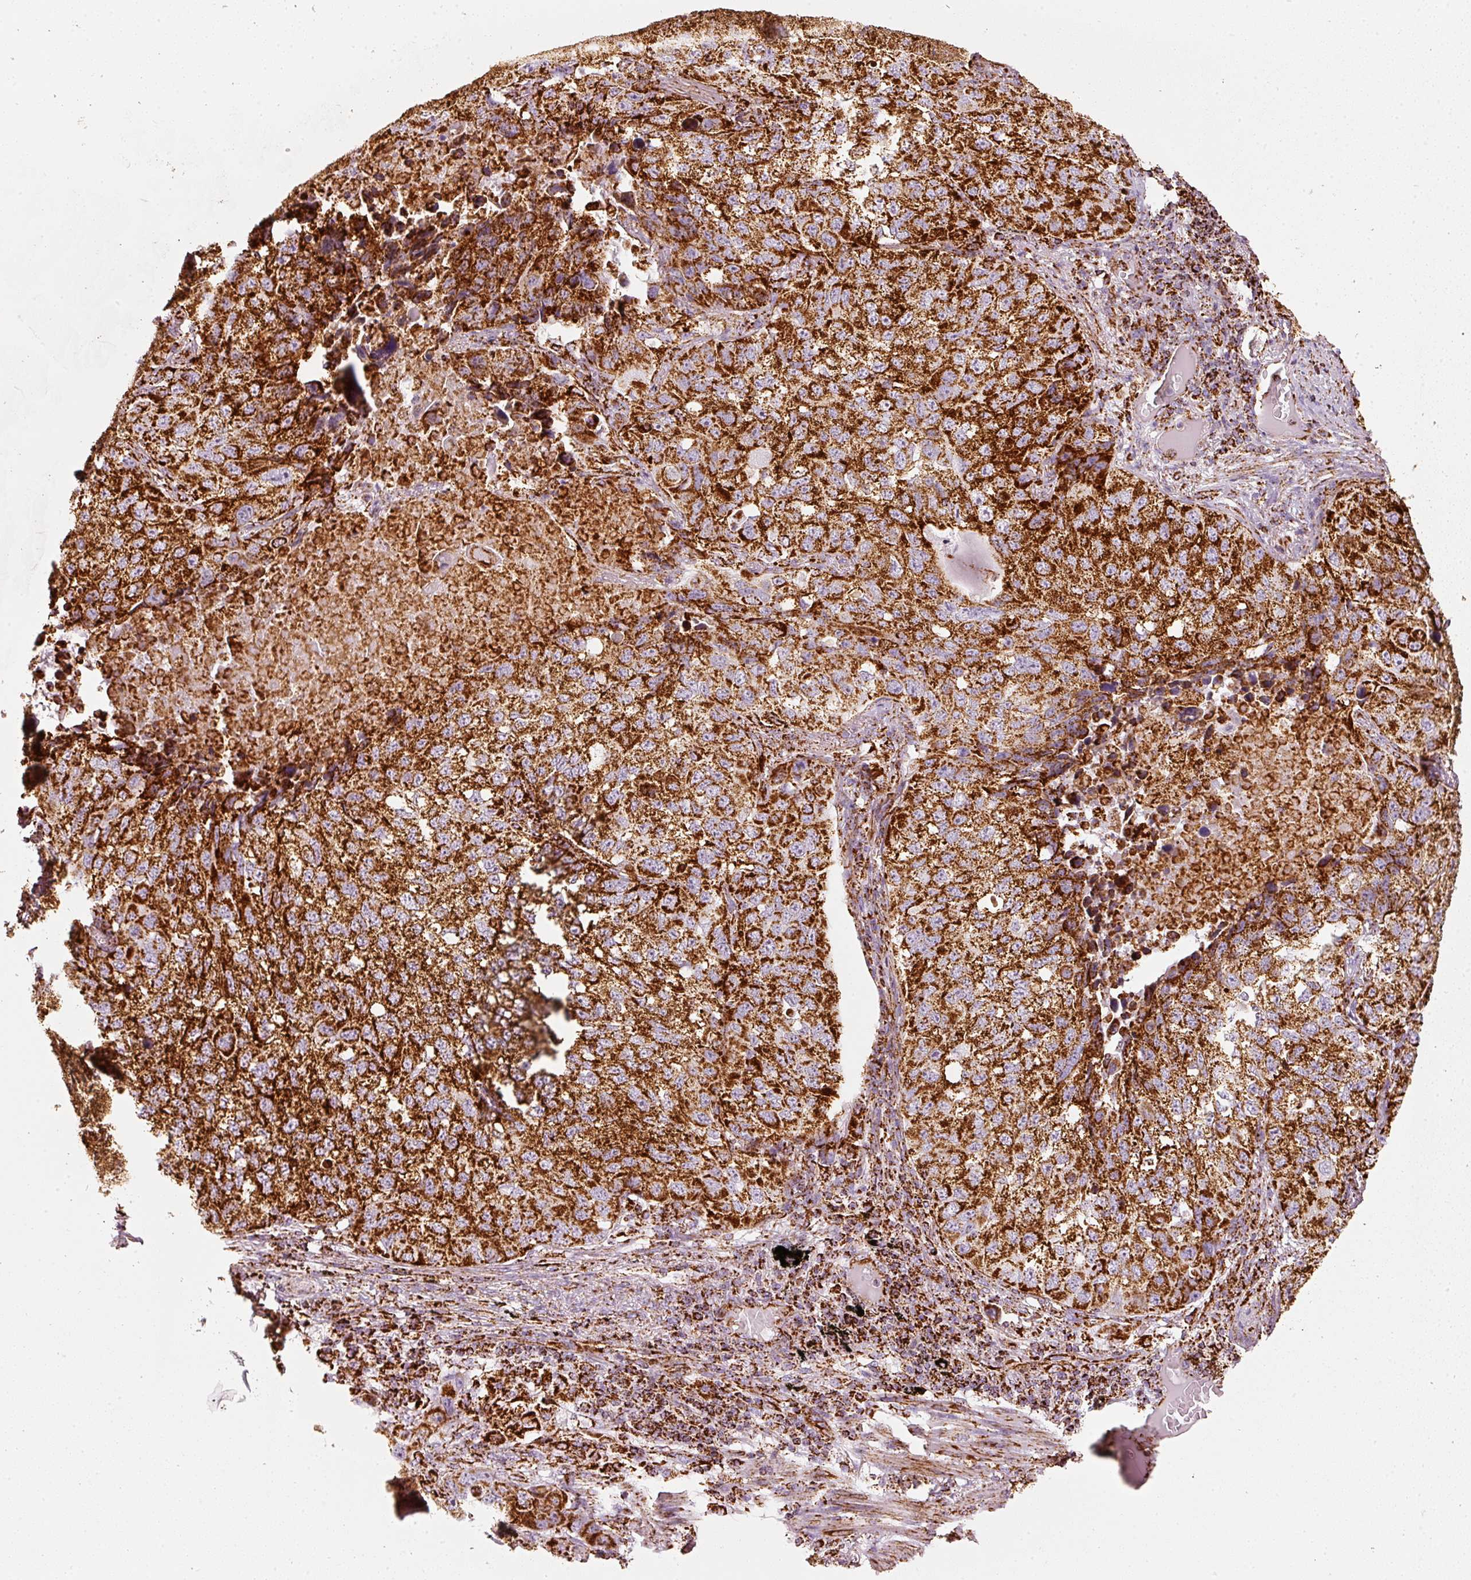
{"staining": {"intensity": "strong", "quantity": ">75%", "location": "cytoplasmic/membranous"}, "tissue": "lung cancer", "cell_type": "Tumor cells", "image_type": "cancer", "snomed": [{"axis": "morphology", "description": "Squamous cell carcinoma, NOS"}, {"axis": "topography", "description": "Lung"}], "caption": "A high amount of strong cytoplasmic/membranous positivity is present in about >75% of tumor cells in lung squamous cell carcinoma tissue.", "gene": "MT-CO2", "patient": {"sex": "male", "age": 60}}